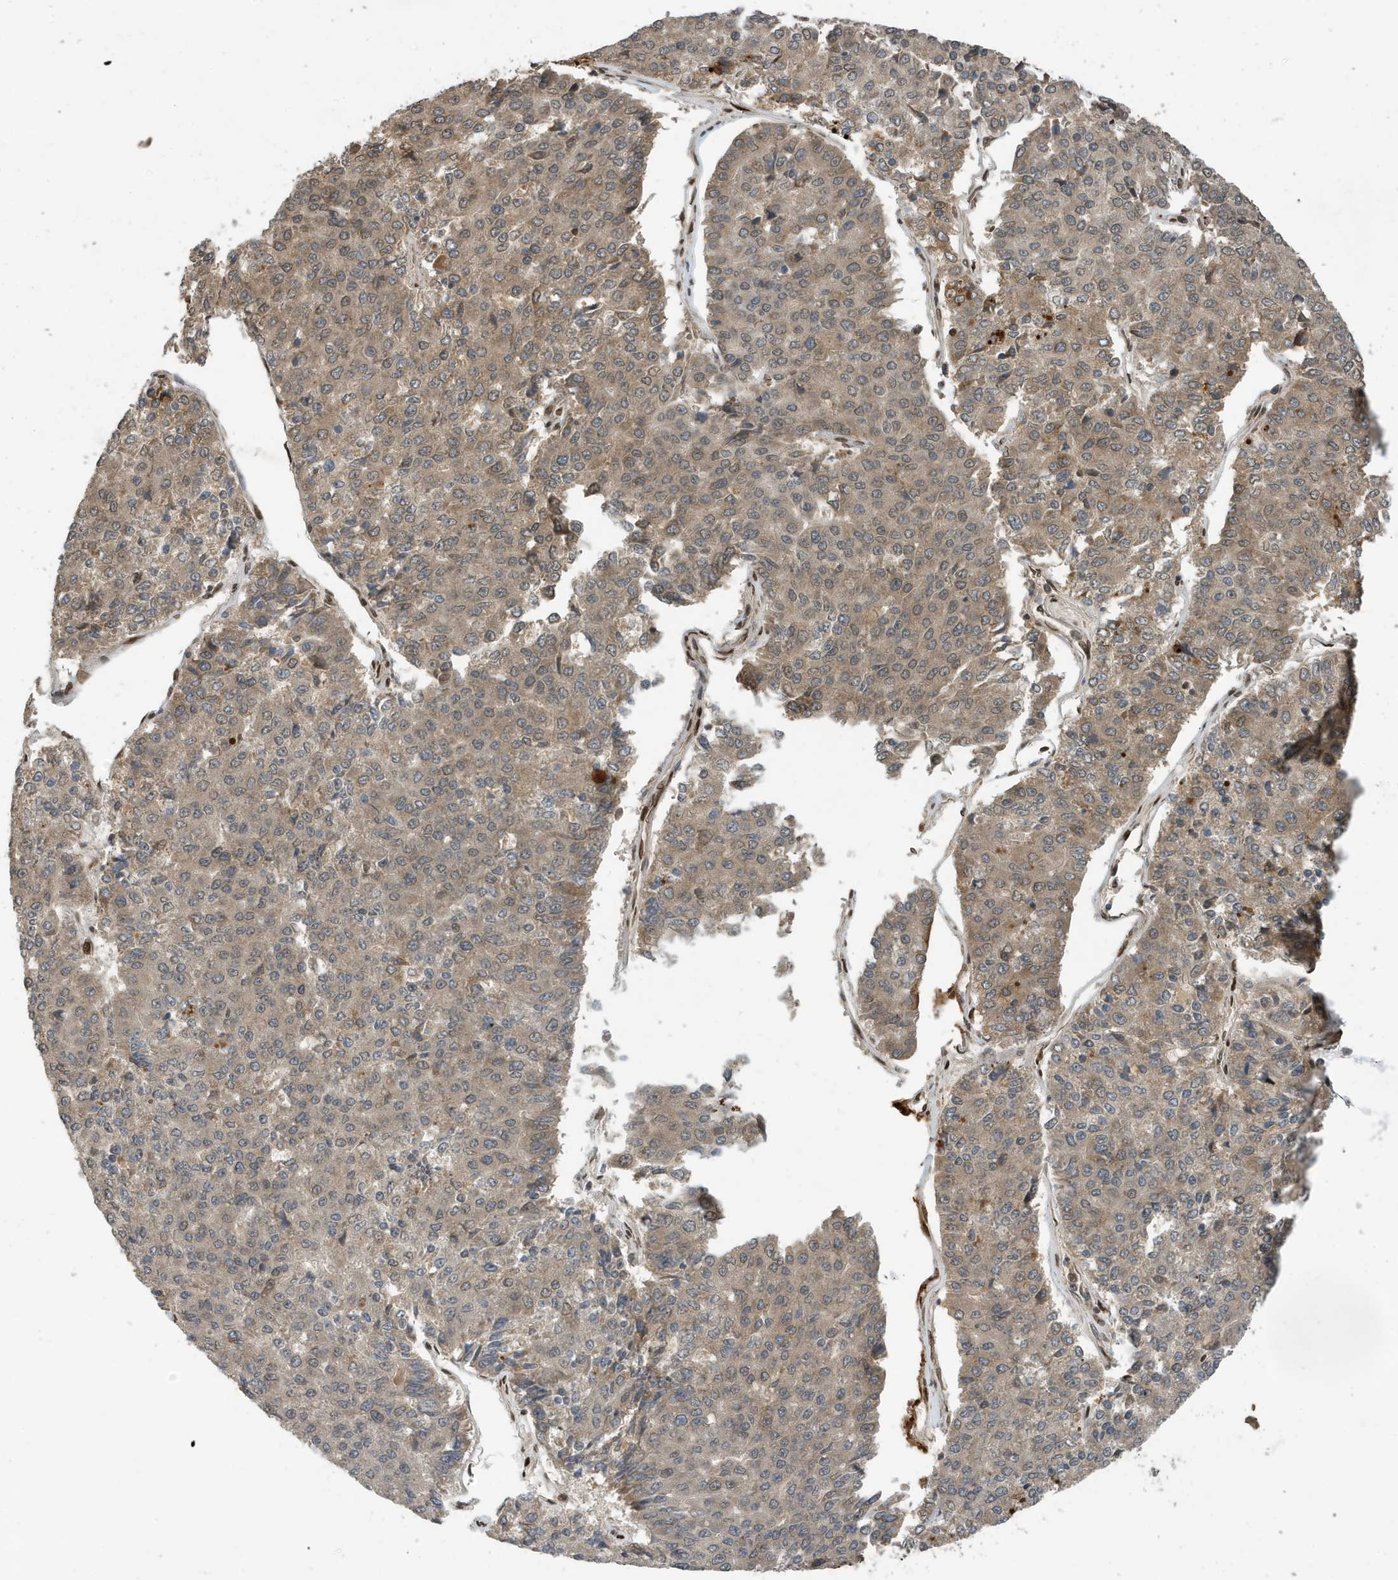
{"staining": {"intensity": "weak", "quantity": "25%-75%", "location": "cytoplasmic/membranous"}, "tissue": "pancreatic cancer", "cell_type": "Tumor cells", "image_type": "cancer", "snomed": [{"axis": "morphology", "description": "Adenocarcinoma, NOS"}, {"axis": "topography", "description": "Pancreas"}], "caption": "Weak cytoplasmic/membranous expression for a protein is appreciated in approximately 25%-75% of tumor cells of pancreatic cancer (adenocarcinoma) using immunohistochemistry (IHC).", "gene": "DUSP18", "patient": {"sex": "male", "age": 50}}